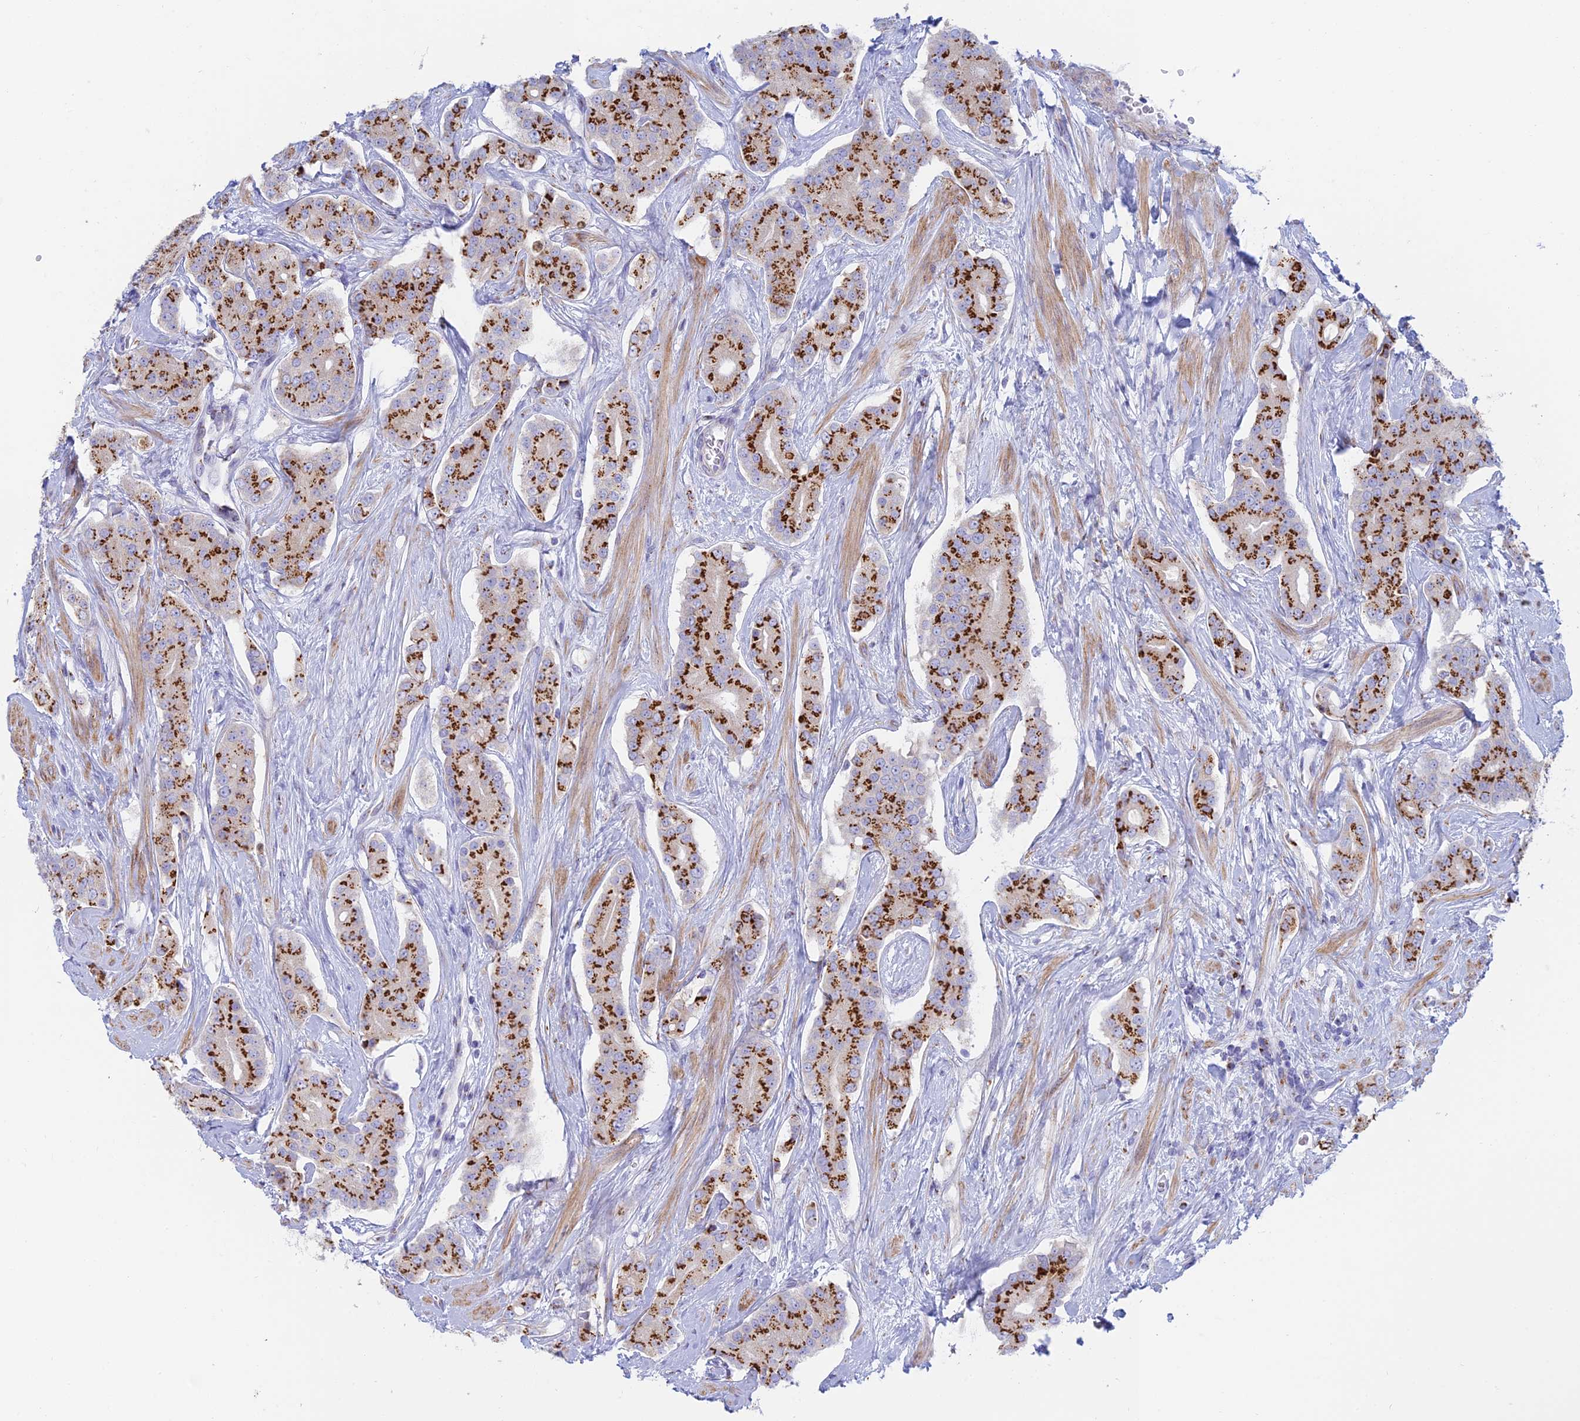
{"staining": {"intensity": "strong", "quantity": "25%-75%", "location": "cytoplasmic/membranous"}, "tissue": "prostate cancer", "cell_type": "Tumor cells", "image_type": "cancer", "snomed": [{"axis": "morphology", "description": "Adenocarcinoma, High grade"}, {"axis": "topography", "description": "Prostate"}], "caption": "About 25%-75% of tumor cells in high-grade adenocarcinoma (prostate) display strong cytoplasmic/membranous protein expression as visualized by brown immunohistochemical staining.", "gene": "HS2ST1", "patient": {"sex": "male", "age": 71}}